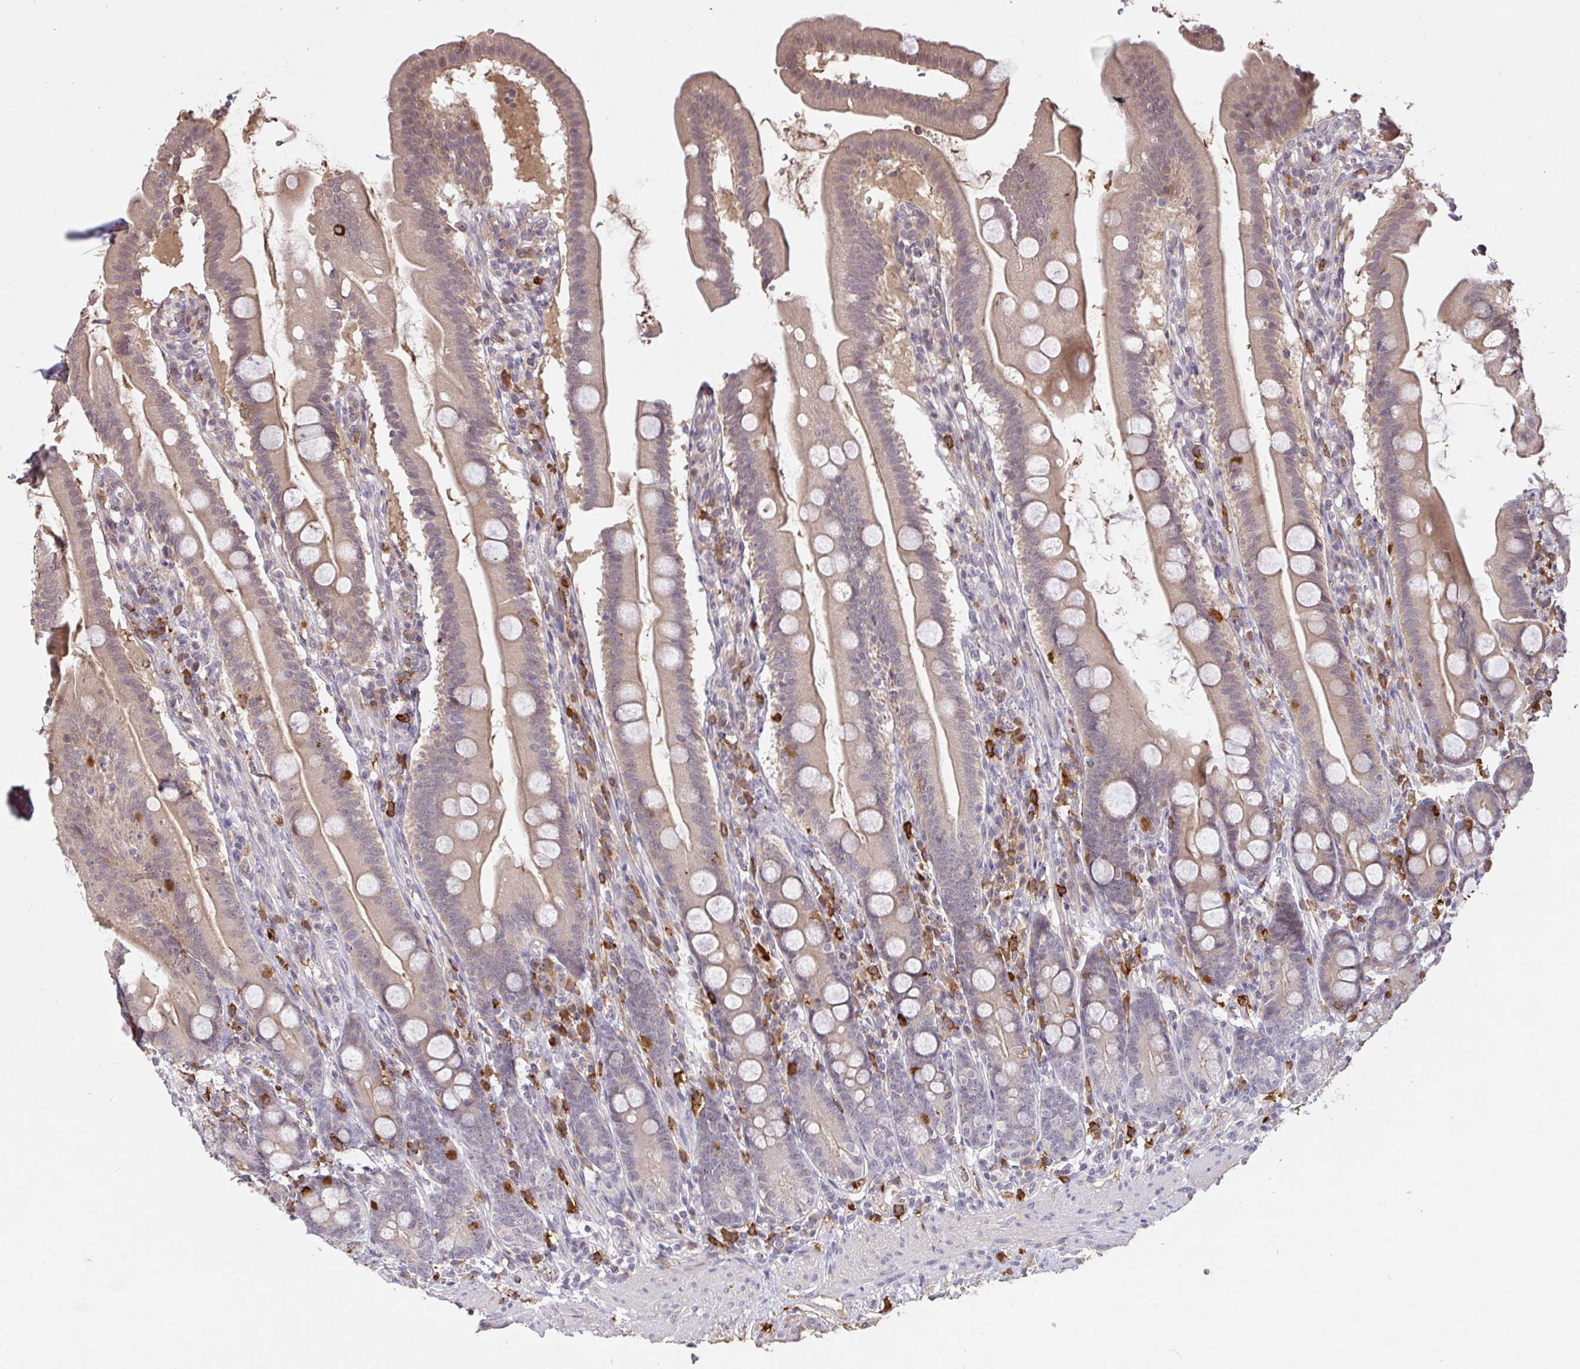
{"staining": {"intensity": "moderate", "quantity": "<25%", "location": "cytoplasmic/membranous"}, "tissue": "duodenum", "cell_type": "Glandular cells", "image_type": "normal", "snomed": [{"axis": "morphology", "description": "Normal tissue, NOS"}, {"axis": "topography", "description": "Duodenum"}], "caption": "A brown stain highlights moderate cytoplasmic/membranous staining of a protein in glandular cells of benign duodenum. (DAB IHC with brightfield microscopy, high magnification).", "gene": "FCER1A", "patient": {"sex": "female", "age": 67}}